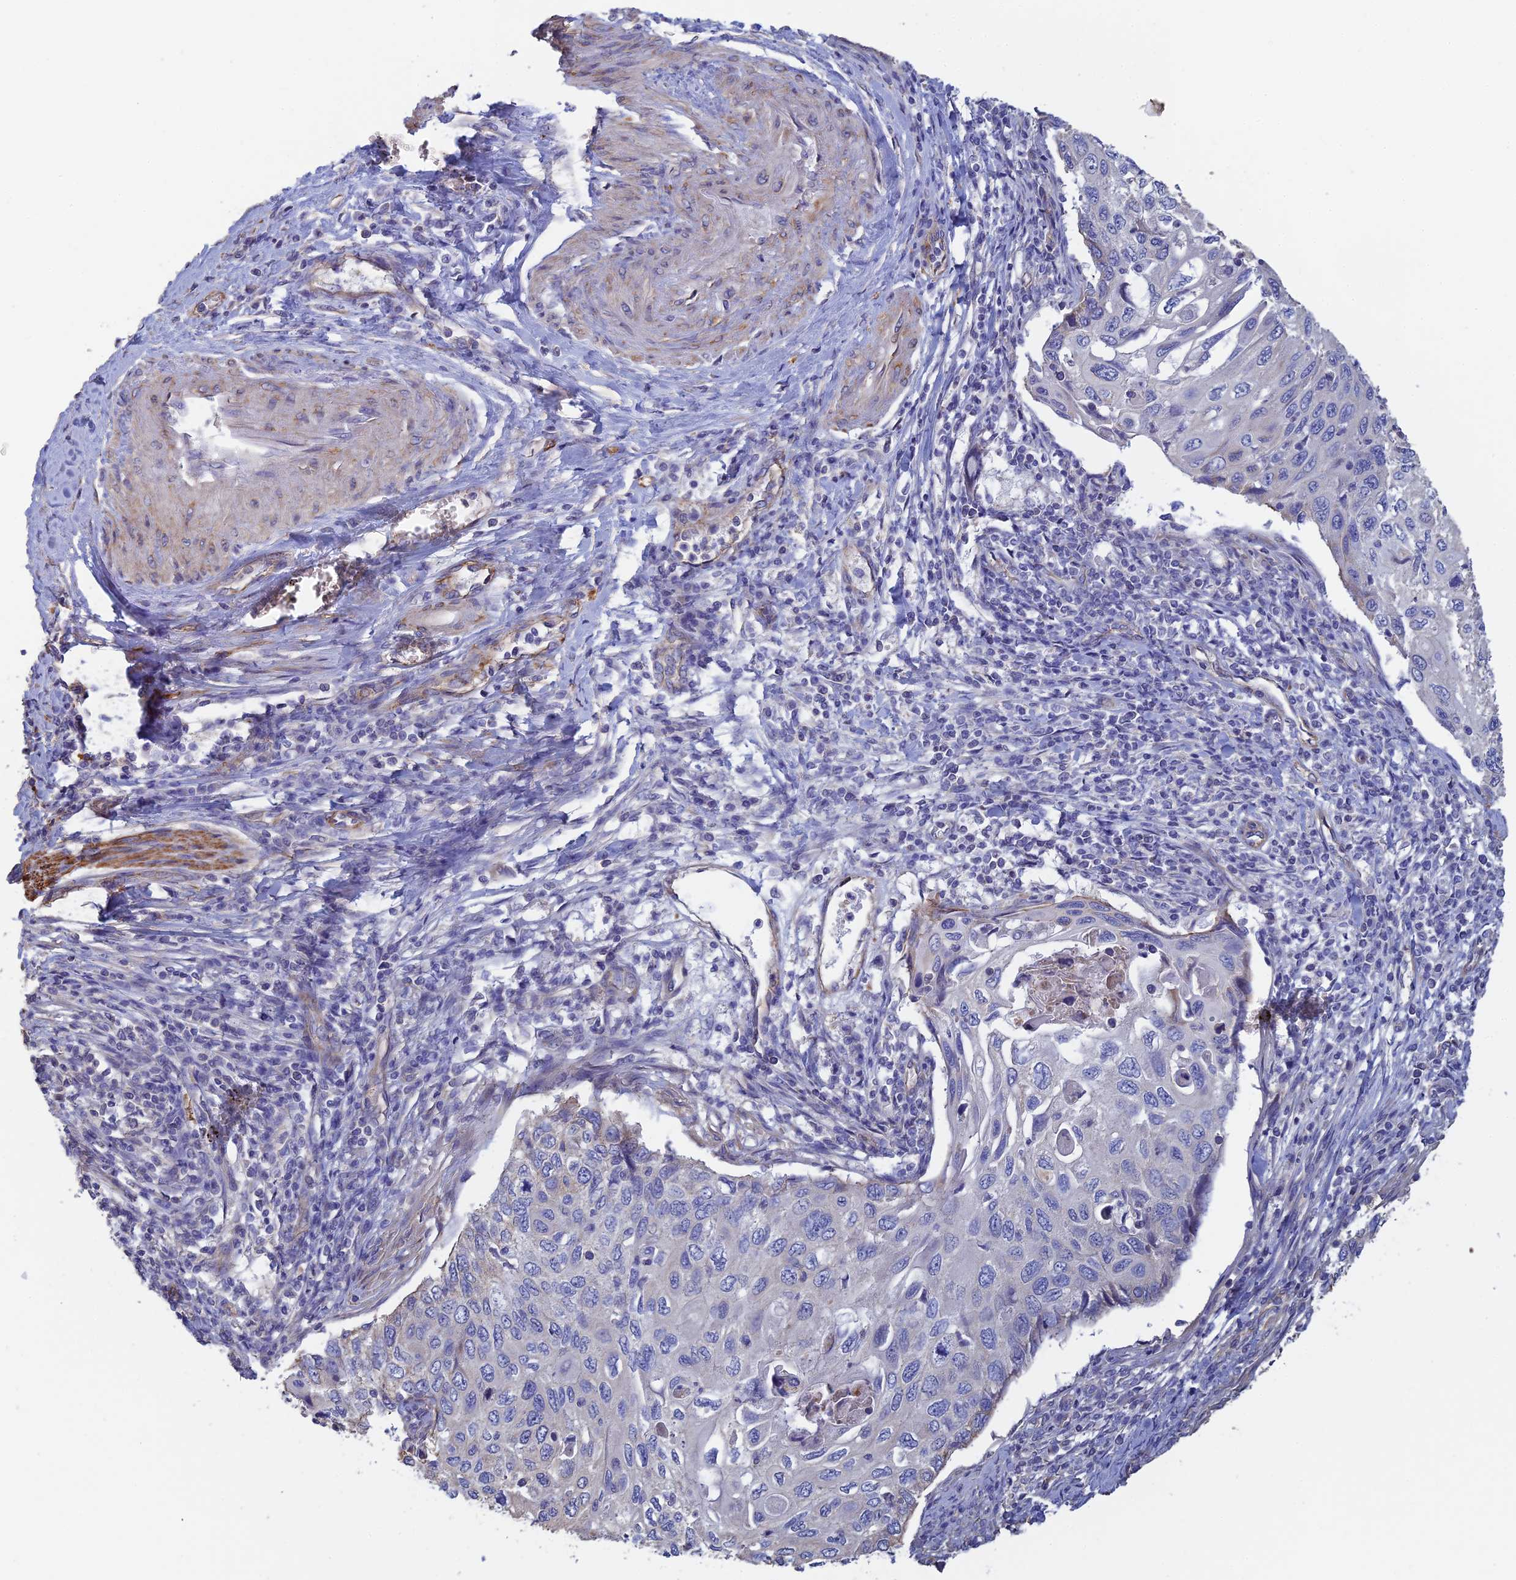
{"staining": {"intensity": "negative", "quantity": "none", "location": "none"}, "tissue": "cervical cancer", "cell_type": "Tumor cells", "image_type": "cancer", "snomed": [{"axis": "morphology", "description": "Squamous cell carcinoma, NOS"}, {"axis": "topography", "description": "Cervix"}], "caption": "A photomicrograph of cervical cancer stained for a protein demonstrates no brown staining in tumor cells.", "gene": "PCDHA5", "patient": {"sex": "female", "age": 70}}